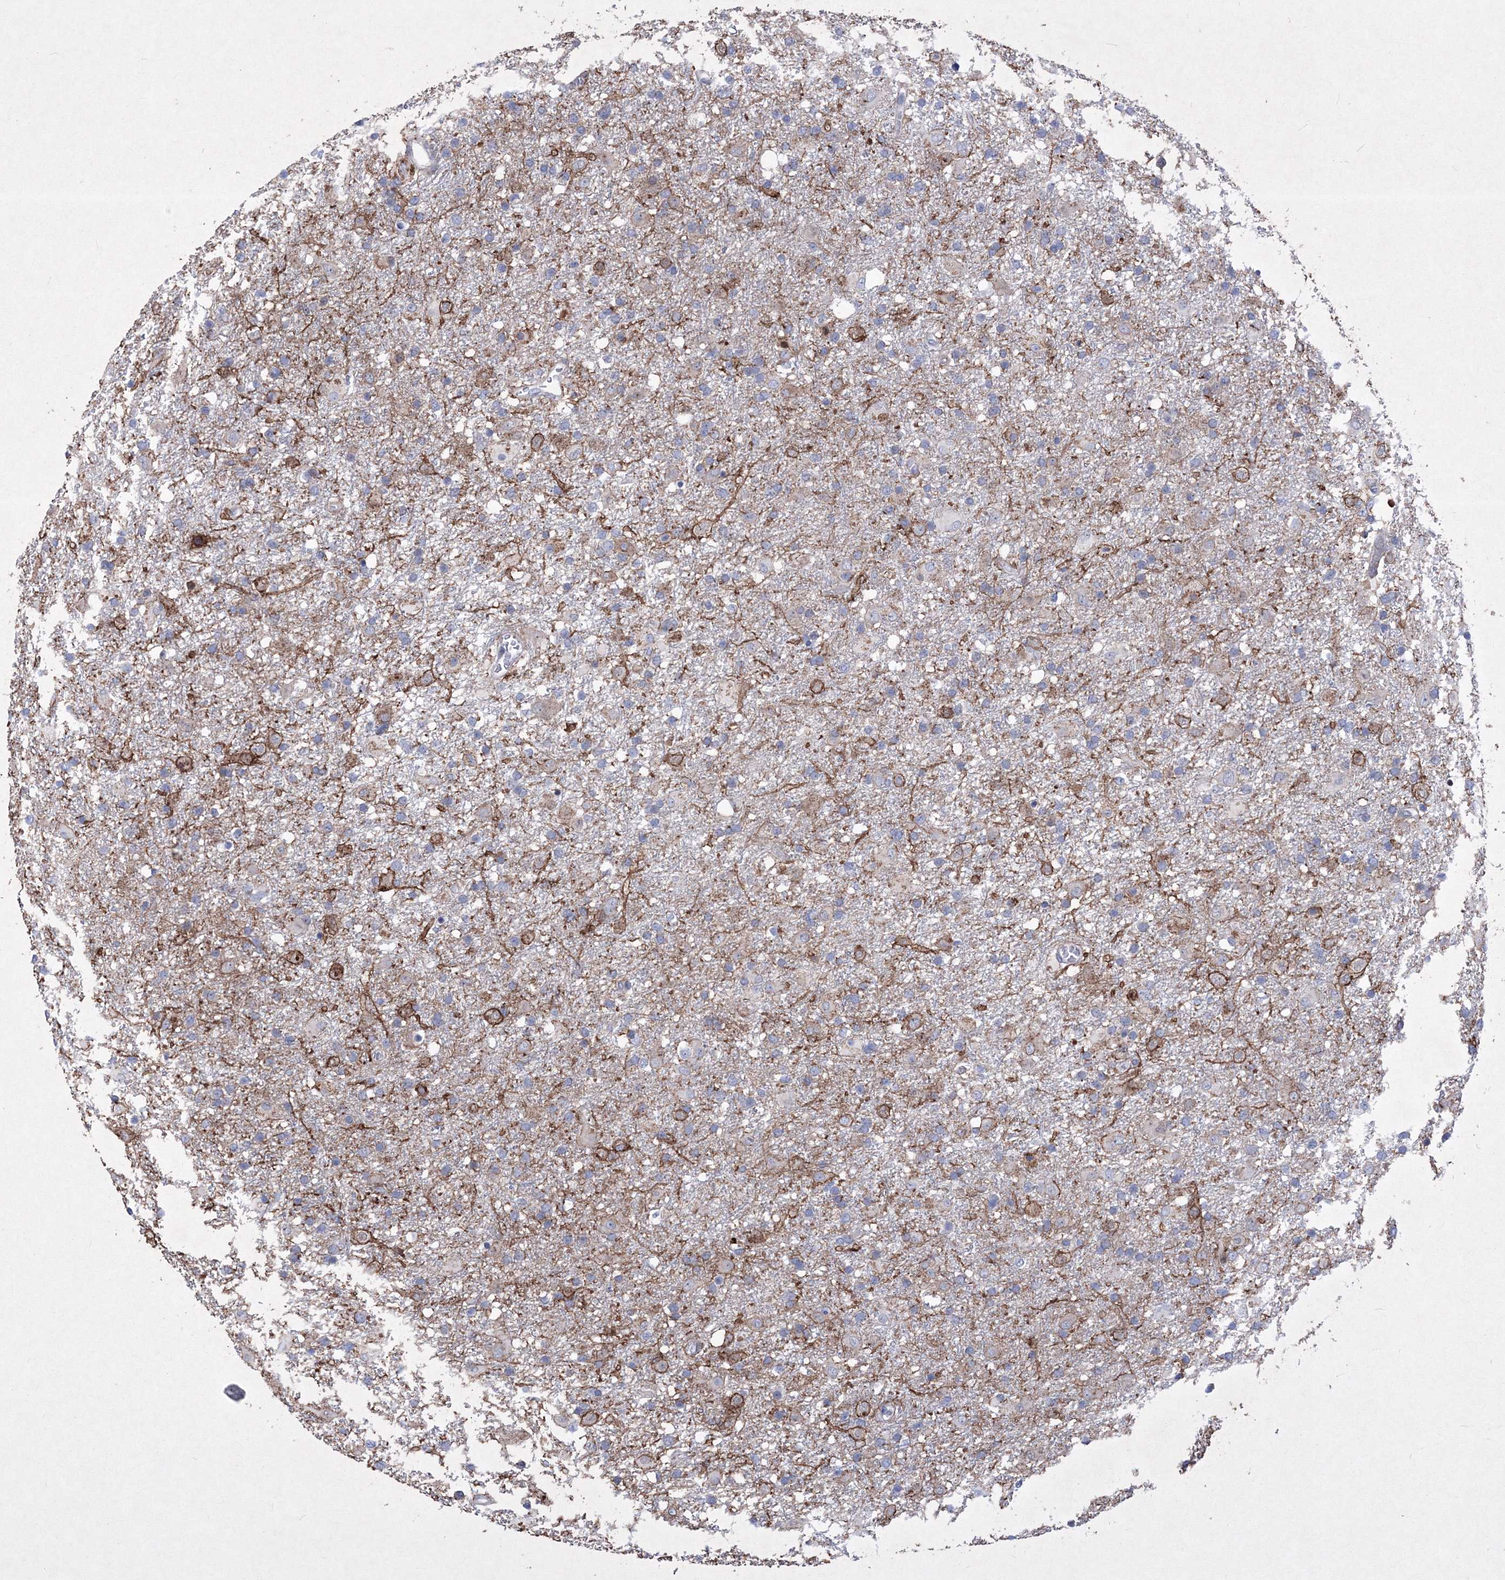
{"staining": {"intensity": "negative", "quantity": "none", "location": "none"}, "tissue": "glioma", "cell_type": "Tumor cells", "image_type": "cancer", "snomed": [{"axis": "morphology", "description": "Glioma, malignant, Low grade"}, {"axis": "topography", "description": "Brain"}], "caption": "Glioma was stained to show a protein in brown. There is no significant positivity in tumor cells.", "gene": "RNPEPL1", "patient": {"sex": "male", "age": 65}}